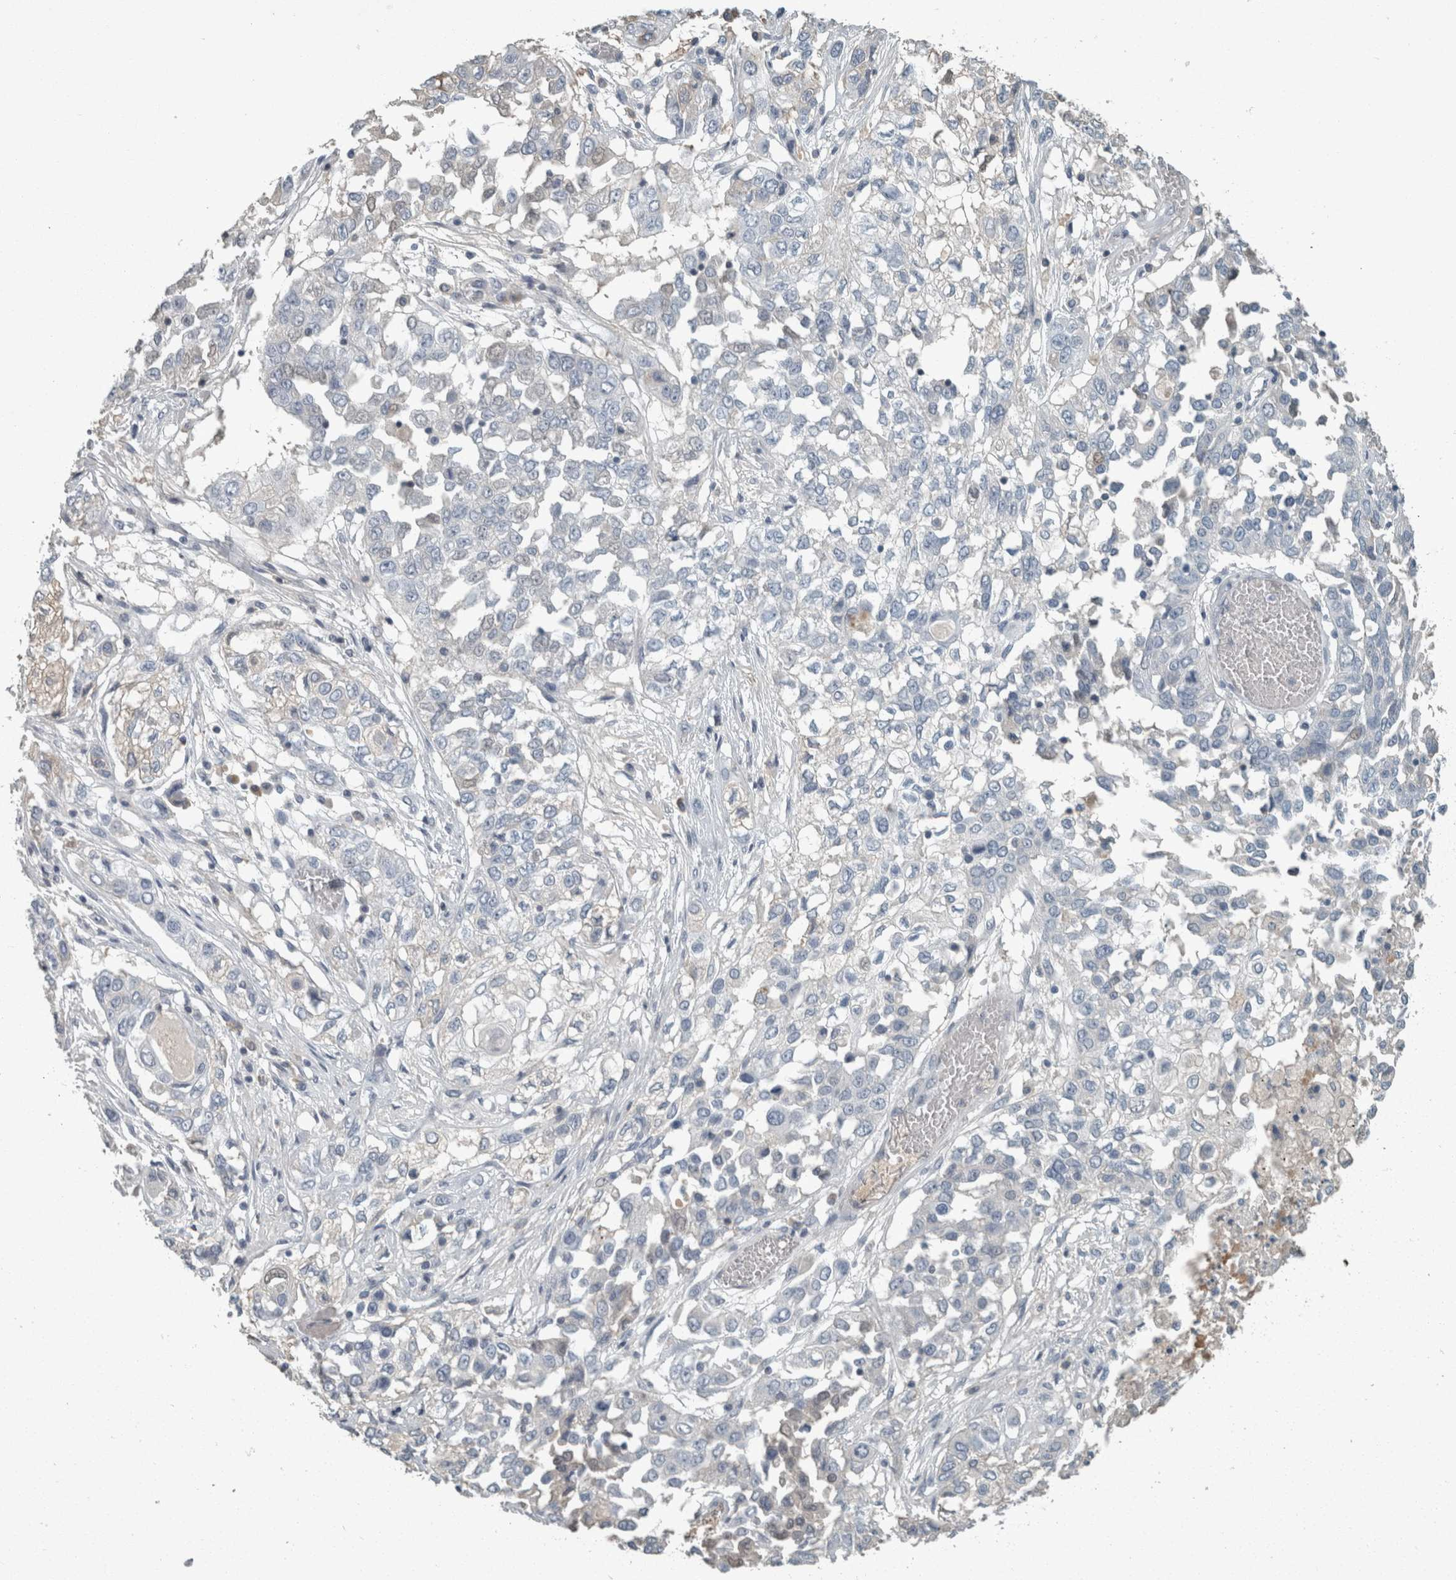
{"staining": {"intensity": "negative", "quantity": "none", "location": "none"}, "tissue": "lung cancer", "cell_type": "Tumor cells", "image_type": "cancer", "snomed": [{"axis": "morphology", "description": "Squamous cell carcinoma, NOS"}, {"axis": "topography", "description": "Lung"}], "caption": "A photomicrograph of human lung cancer (squamous cell carcinoma) is negative for staining in tumor cells.", "gene": "CHL1", "patient": {"sex": "male", "age": 71}}